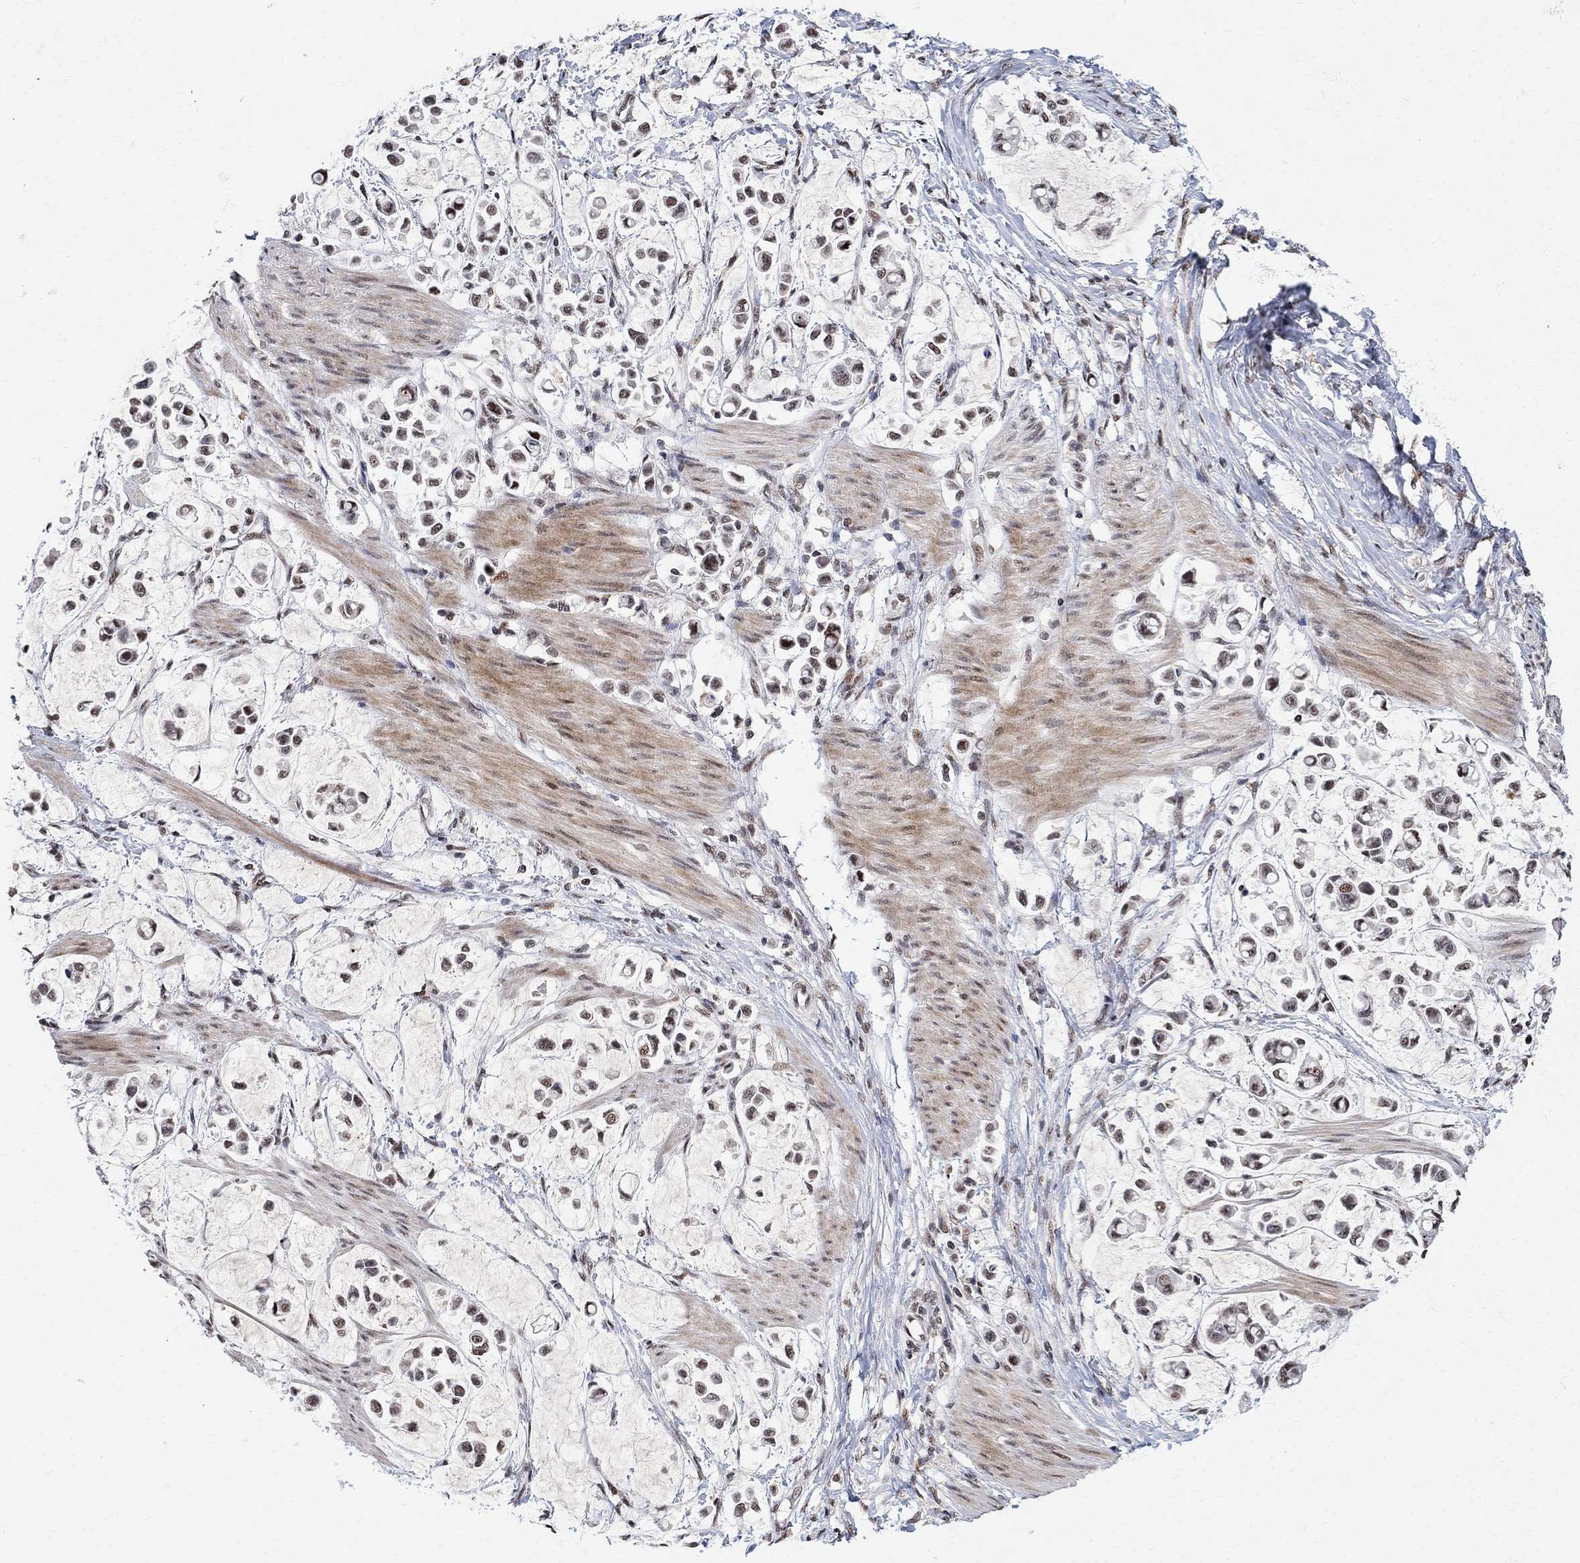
{"staining": {"intensity": "moderate", "quantity": "25%-75%", "location": "nuclear"}, "tissue": "stomach cancer", "cell_type": "Tumor cells", "image_type": "cancer", "snomed": [{"axis": "morphology", "description": "Adenocarcinoma, NOS"}, {"axis": "topography", "description": "Stomach"}], "caption": "Immunohistochemical staining of adenocarcinoma (stomach) reveals medium levels of moderate nuclear positivity in approximately 25%-75% of tumor cells.", "gene": "E4F1", "patient": {"sex": "male", "age": 82}}